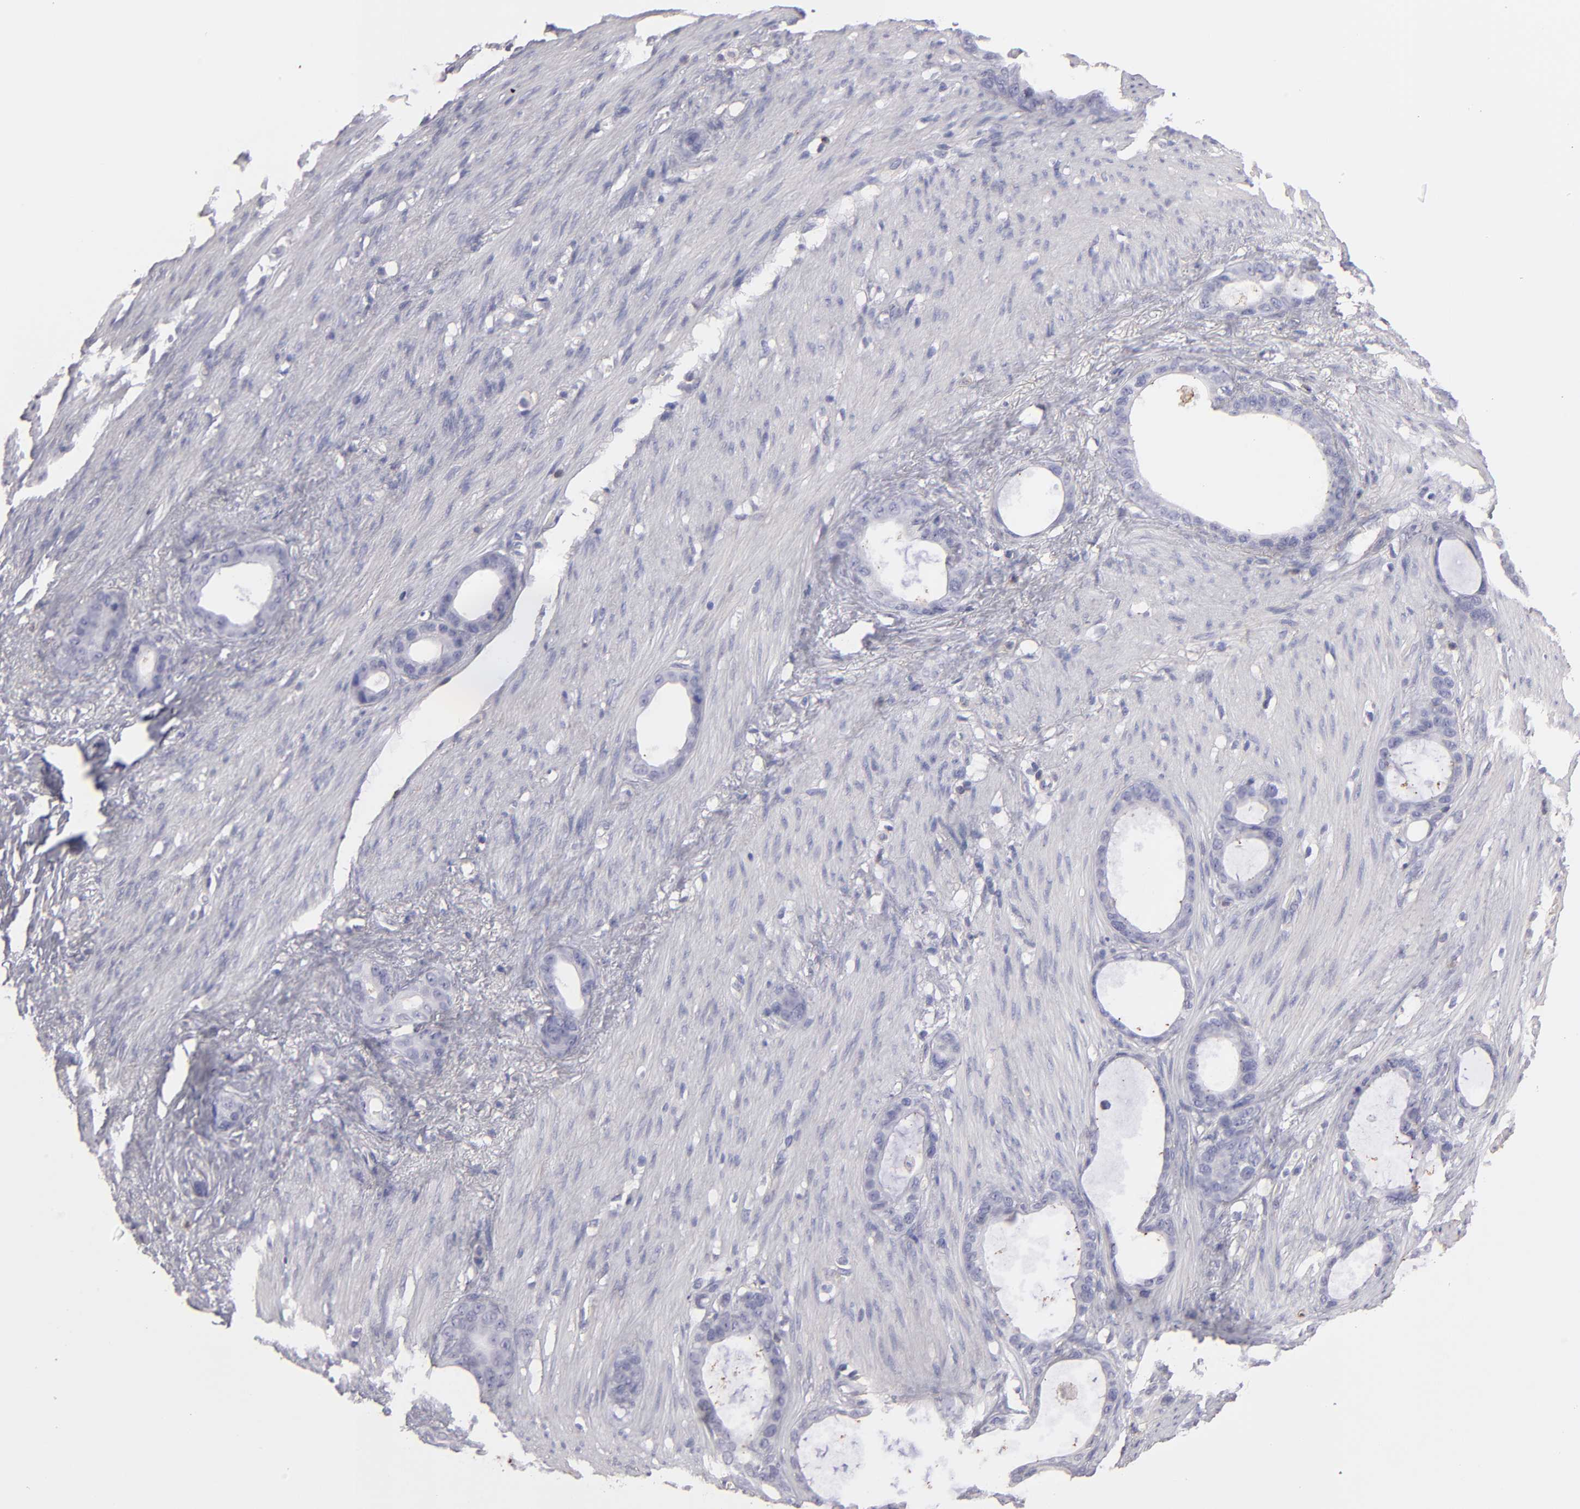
{"staining": {"intensity": "negative", "quantity": "none", "location": "none"}, "tissue": "stomach cancer", "cell_type": "Tumor cells", "image_type": "cancer", "snomed": [{"axis": "morphology", "description": "Adenocarcinoma, NOS"}, {"axis": "topography", "description": "Stomach"}], "caption": "Tumor cells are negative for protein expression in human stomach cancer (adenocarcinoma).", "gene": "ABCB1", "patient": {"sex": "female", "age": 75}}